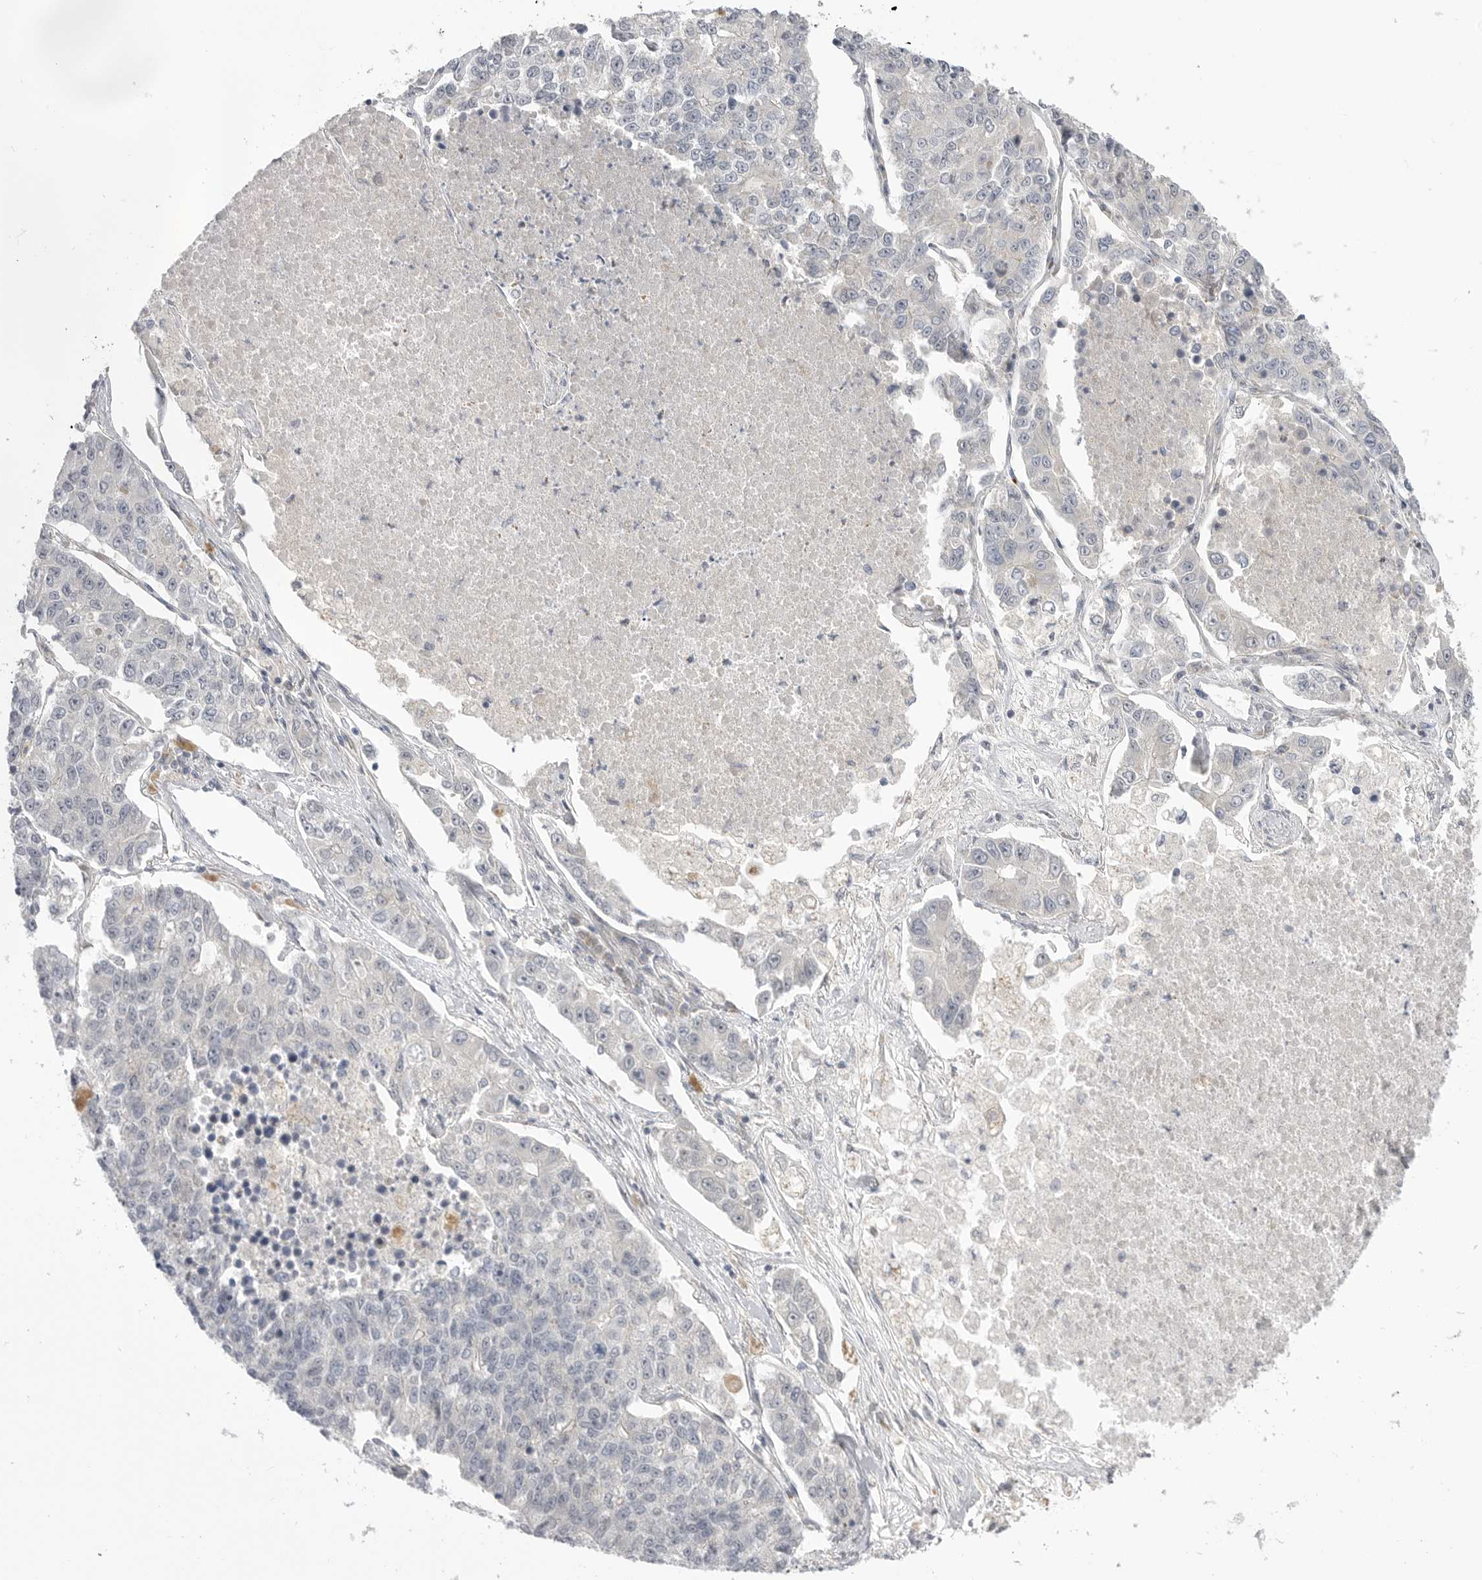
{"staining": {"intensity": "negative", "quantity": "none", "location": "none"}, "tissue": "lung cancer", "cell_type": "Tumor cells", "image_type": "cancer", "snomed": [{"axis": "morphology", "description": "Adenocarcinoma, NOS"}, {"axis": "topography", "description": "Lung"}], "caption": "Lung adenocarcinoma was stained to show a protein in brown. There is no significant positivity in tumor cells. (DAB immunohistochemistry with hematoxylin counter stain).", "gene": "GGT6", "patient": {"sex": "male", "age": 49}}